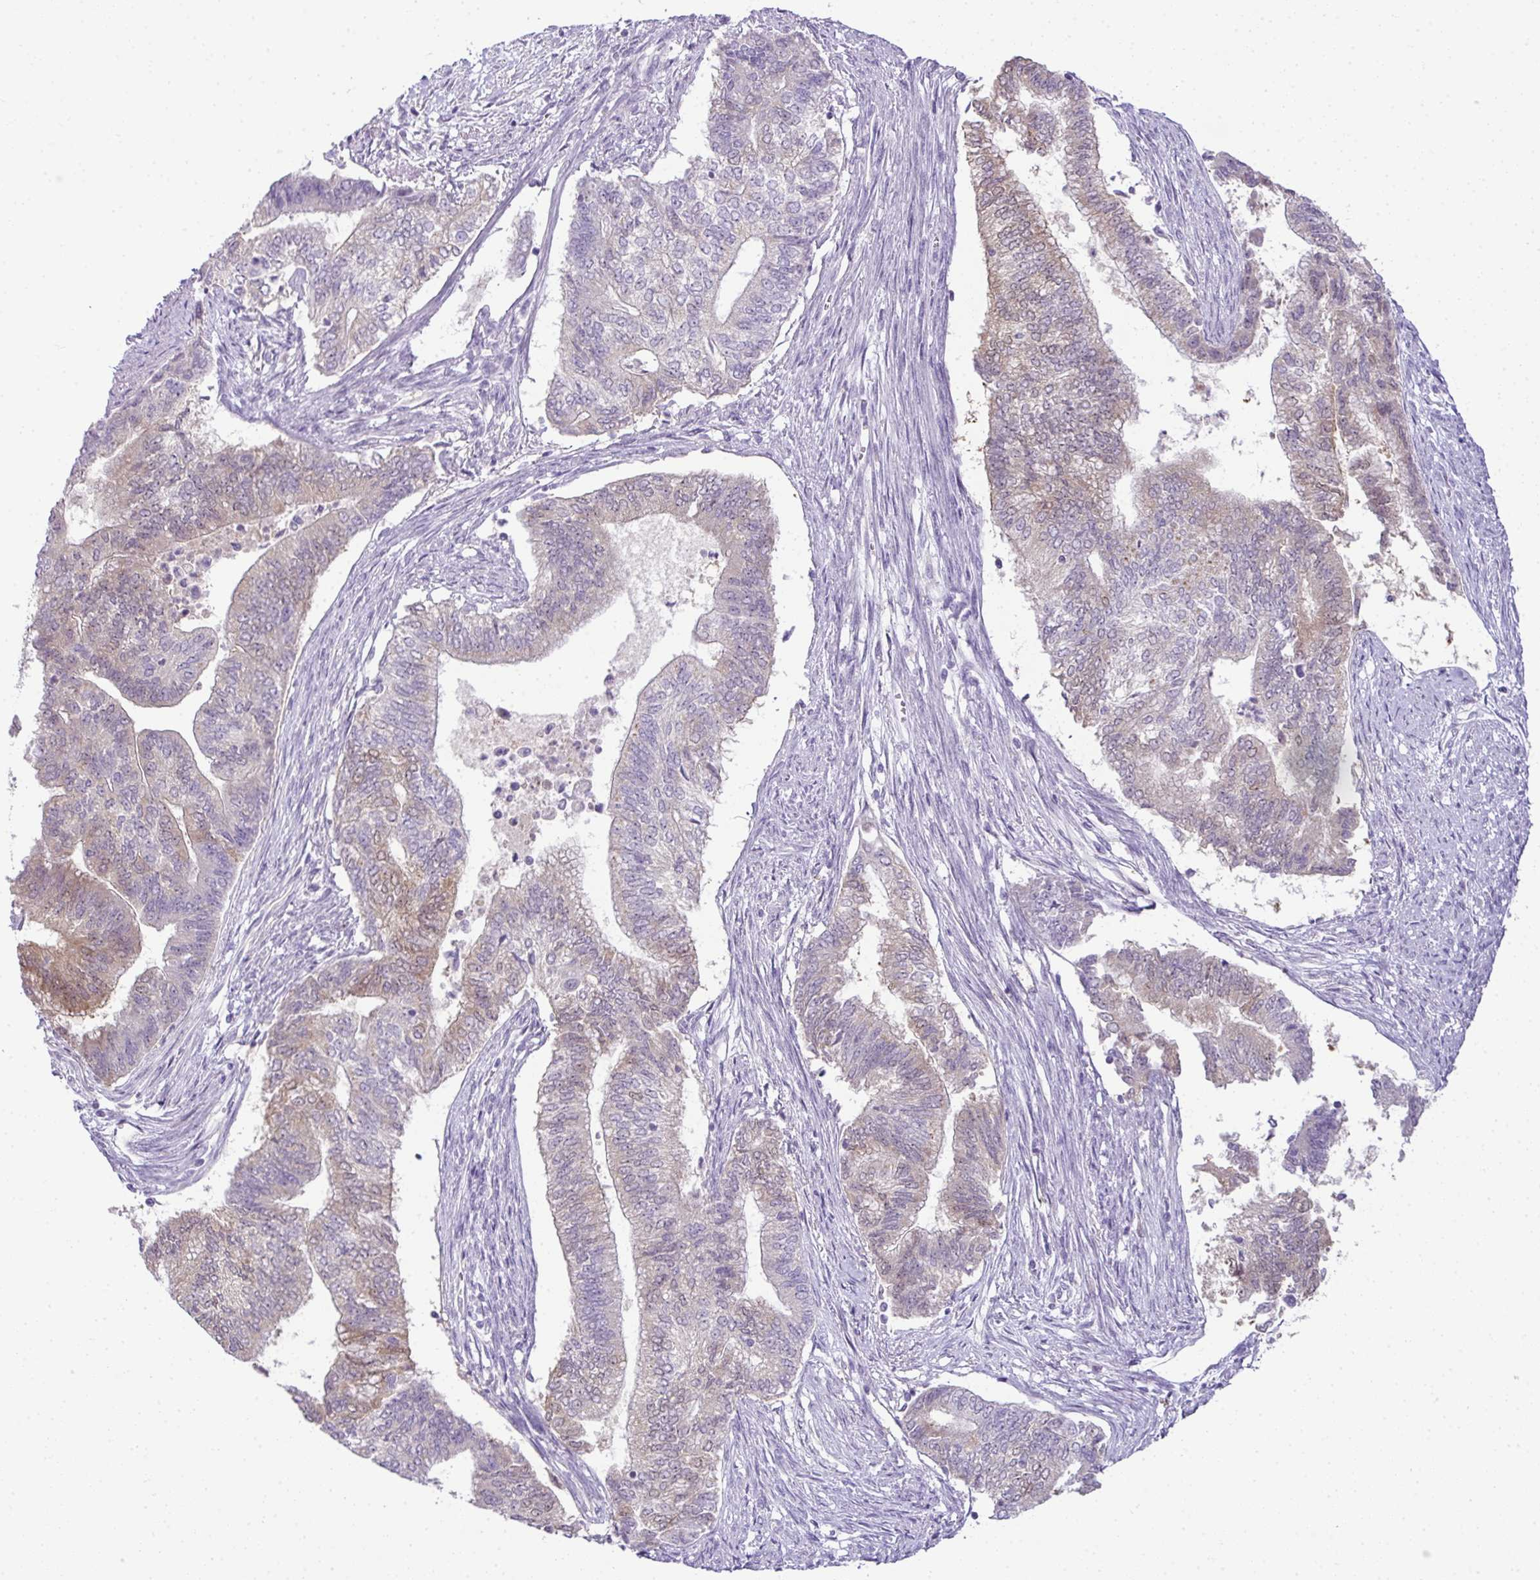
{"staining": {"intensity": "weak", "quantity": "25%-75%", "location": "cytoplasmic/membranous"}, "tissue": "endometrial cancer", "cell_type": "Tumor cells", "image_type": "cancer", "snomed": [{"axis": "morphology", "description": "Adenocarcinoma, NOS"}, {"axis": "topography", "description": "Endometrium"}], "caption": "The immunohistochemical stain shows weak cytoplasmic/membranous expression in tumor cells of endometrial adenocarcinoma tissue. The protein is stained brown, and the nuclei are stained in blue (DAB (3,3'-diaminobenzidine) IHC with brightfield microscopy, high magnification).", "gene": "CMPK1", "patient": {"sex": "female", "age": 65}}